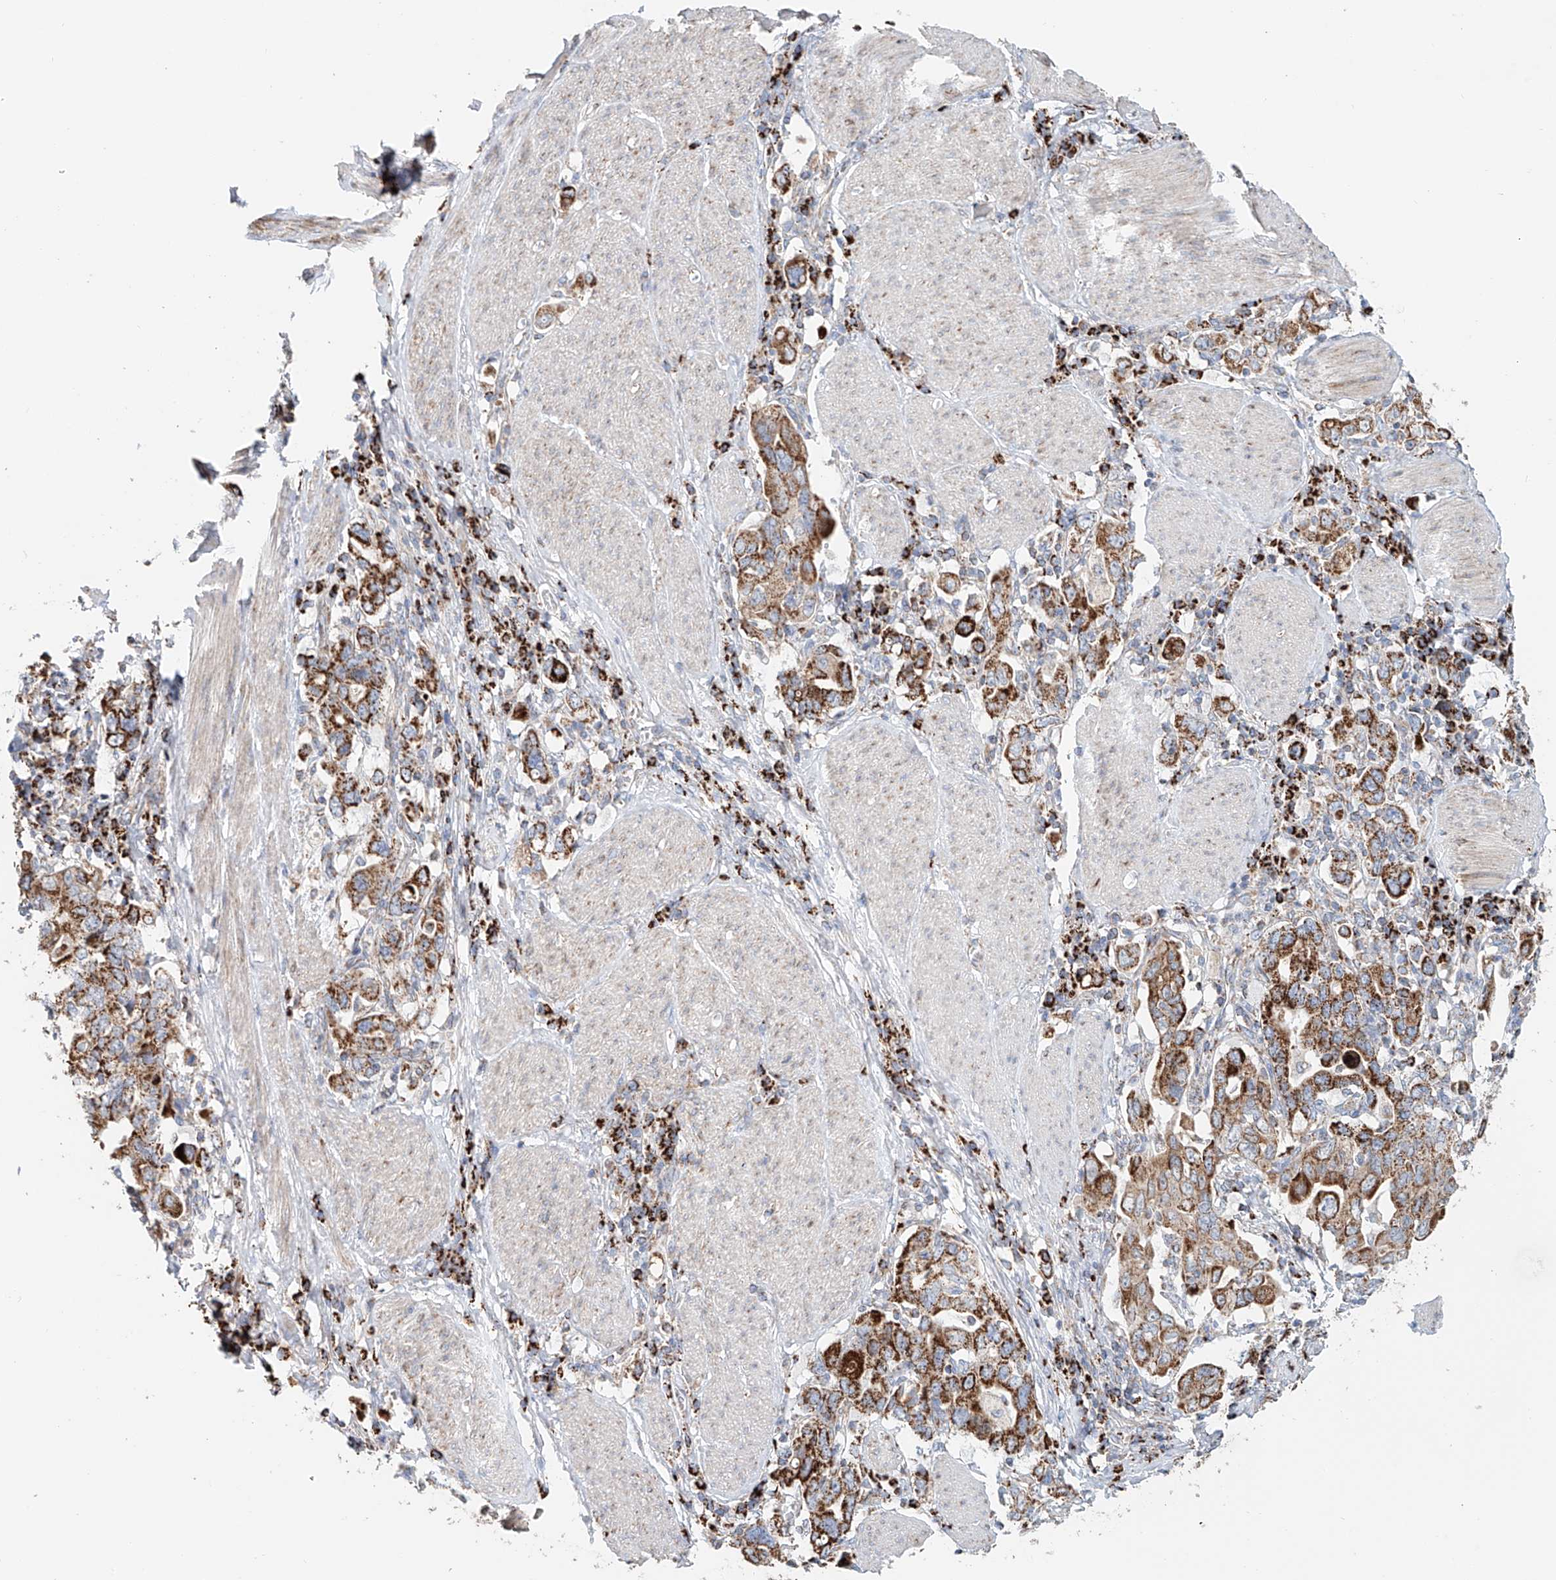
{"staining": {"intensity": "moderate", "quantity": ">75%", "location": "cytoplasmic/membranous"}, "tissue": "stomach cancer", "cell_type": "Tumor cells", "image_type": "cancer", "snomed": [{"axis": "morphology", "description": "Adenocarcinoma, NOS"}, {"axis": "topography", "description": "Stomach, upper"}], "caption": "This is an image of IHC staining of stomach cancer, which shows moderate positivity in the cytoplasmic/membranous of tumor cells.", "gene": "CARD10", "patient": {"sex": "male", "age": 62}}